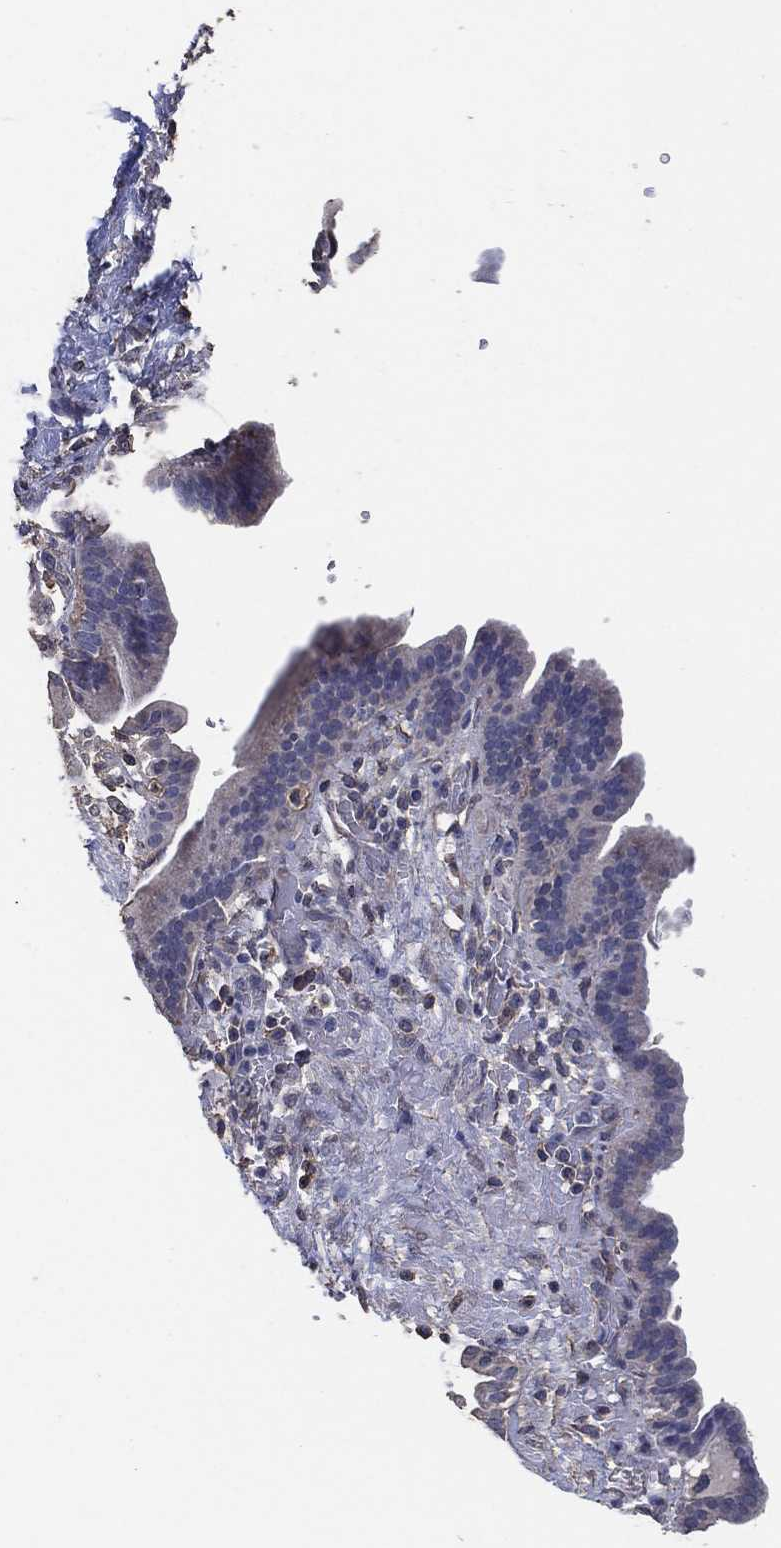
{"staining": {"intensity": "negative", "quantity": "none", "location": "none"}, "tissue": "pancreatic cancer", "cell_type": "Tumor cells", "image_type": "cancer", "snomed": [{"axis": "morphology", "description": "Adenocarcinoma, NOS"}, {"axis": "topography", "description": "Pancreas"}], "caption": "Image shows no protein staining in tumor cells of pancreatic adenocarcinoma tissue.", "gene": "KLK5", "patient": {"sex": "male", "age": 44}}